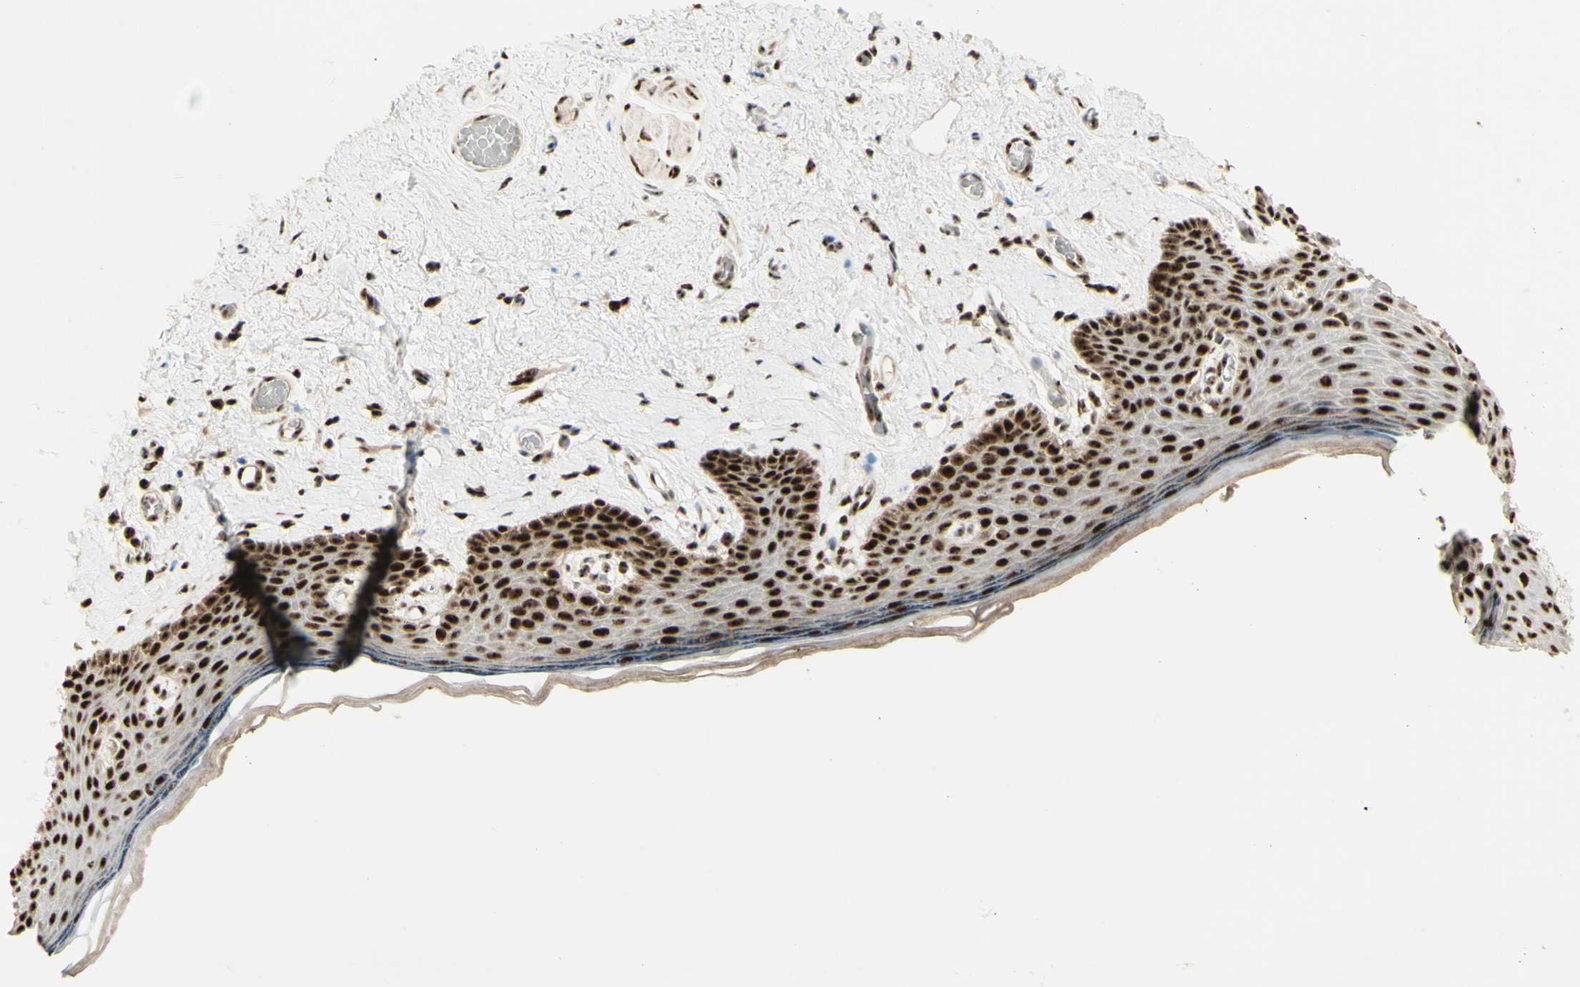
{"staining": {"intensity": "strong", "quantity": ">75%", "location": "cytoplasmic/membranous,nuclear"}, "tissue": "skin", "cell_type": "Epidermal cells", "image_type": "normal", "snomed": [{"axis": "morphology", "description": "Normal tissue, NOS"}, {"axis": "topography", "description": "Vulva"}], "caption": "Human skin stained with a brown dye displays strong cytoplasmic/membranous,nuclear positive expression in about >75% of epidermal cells.", "gene": "DHX9", "patient": {"sex": "female", "age": 54}}